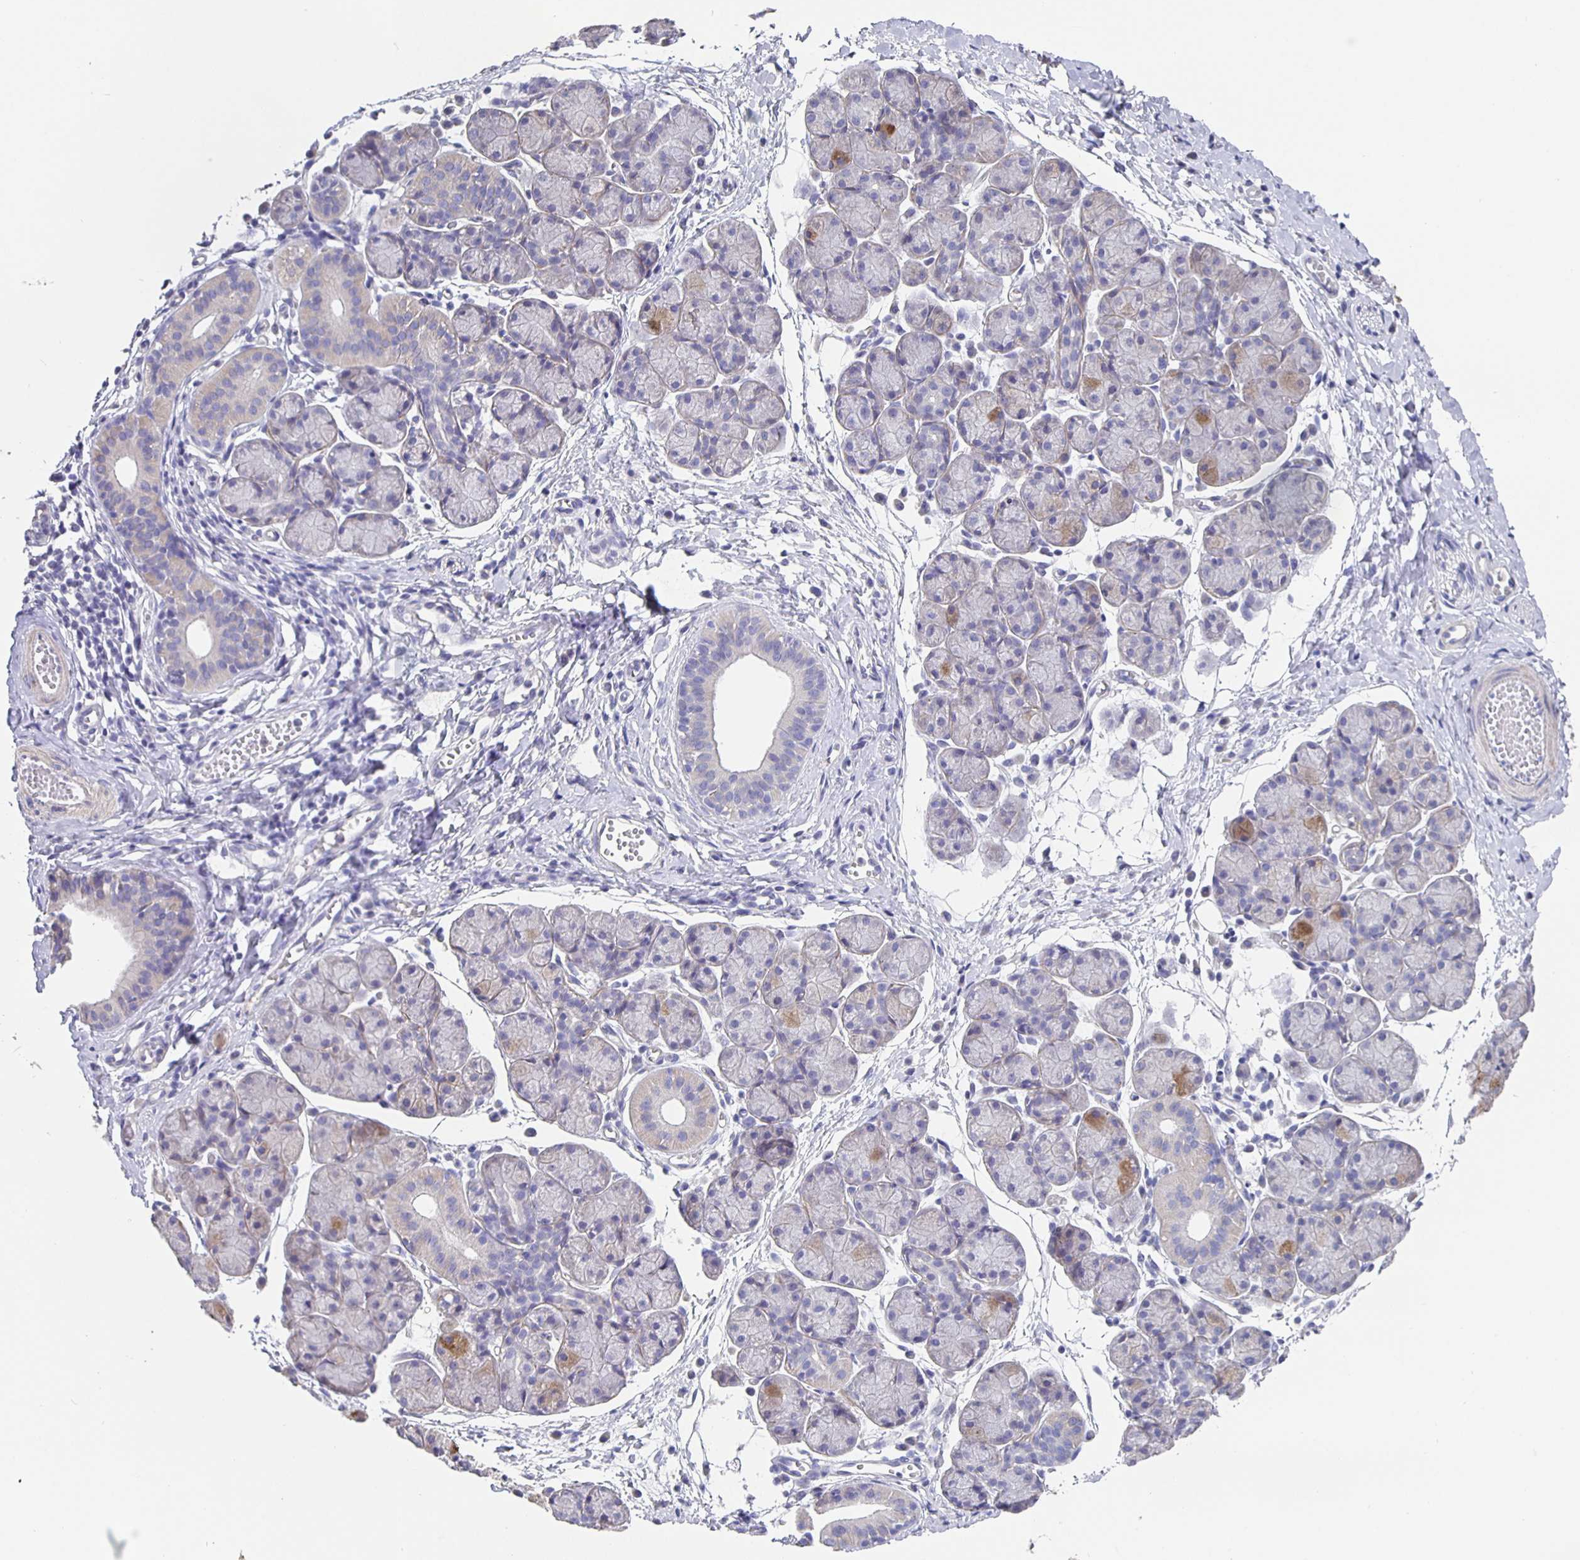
{"staining": {"intensity": "moderate", "quantity": "<25%", "location": "cytoplasmic/membranous"}, "tissue": "salivary gland", "cell_type": "Glandular cells", "image_type": "normal", "snomed": [{"axis": "morphology", "description": "Normal tissue, NOS"}, {"axis": "morphology", "description": "Inflammation, NOS"}, {"axis": "topography", "description": "Lymph node"}, {"axis": "topography", "description": "Salivary gland"}], "caption": "Protein analysis of normal salivary gland demonstrates moderate cytoplasmic/membranous staining in approximately <25% of glandular cells.", "gene": "CFAP74", "patient": {"sex": "male", "age": 3}}